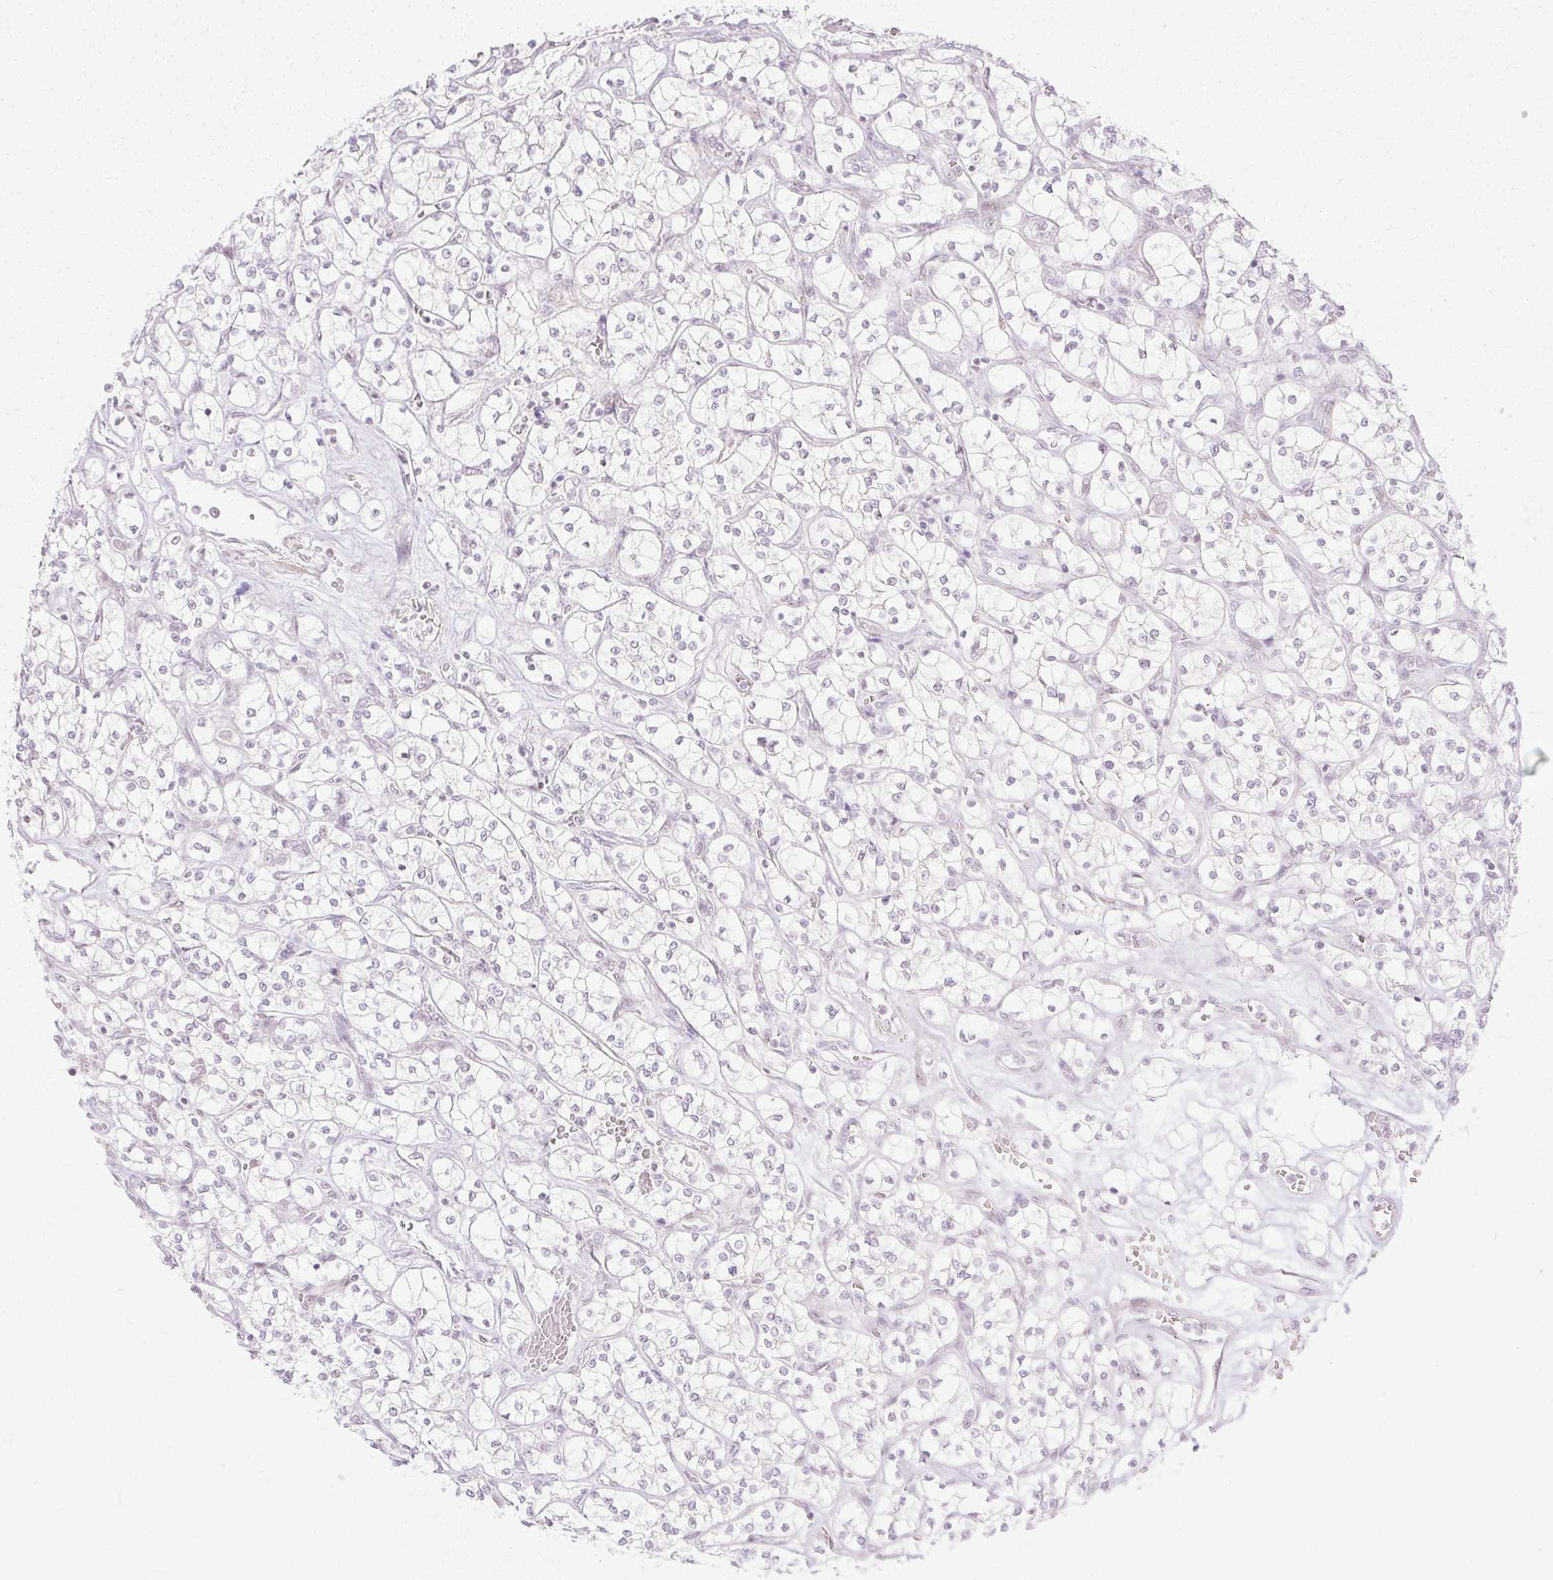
{"staining": {"intensity": "negative", "quantity": "none", "location": "none"}, "tissue": "renal cancer", "cell_type": "Tumor cells", "image_type": "cancer", "snomed": [{"axis": "morphology", "description": "Adenocarcinoma, NOS"}, {"axis": "topography", "description": "Kidney"}], "caption": "Immunohistochemical staining of human renal cancer demonstrates no significant positivity in tumor cells. (DAB immunohistochemistry (IHC) with hematoxylin counter stain).", "gene": "C3orf49", "patient": {"sex": "female", "age": 64}}